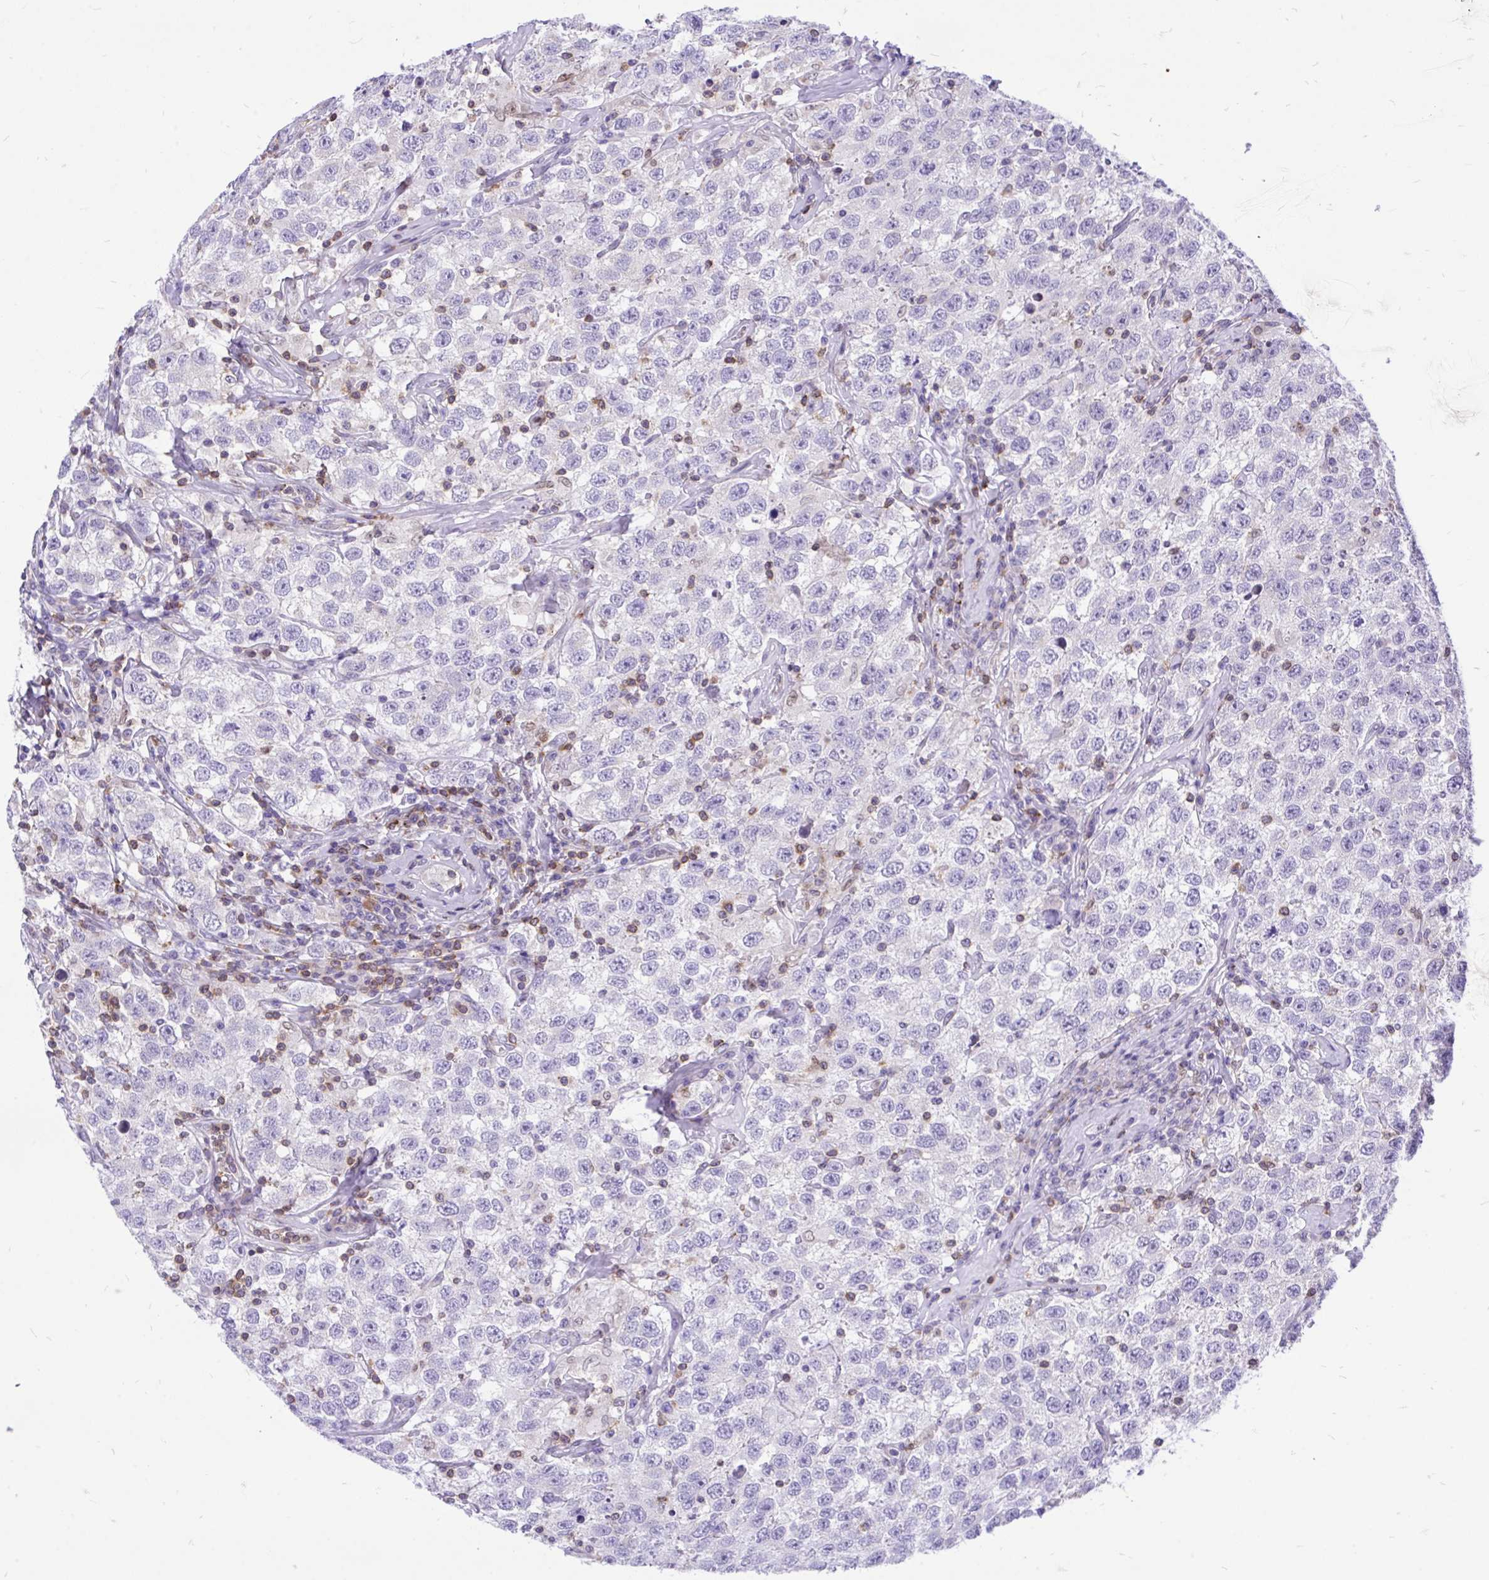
{"staining": {"intensity": "negative", "quantity": "none", "location": "none"}, "tissue": "testis cancer", "cell_type": "Tumor cells", "image_type": "cancer", "snomed": [{"axis": "morphology", "description": "Seminoma, NOS"}, {"axis": "topography", "description": "Testis"}], "caption": "Immunohistochemistry photomicrograph of neoplastic tissue: testis seminoma stained with DAB (3,3'-diaminobenzidine) demonstrates no significant protein positivity in tumor cells.", "gene": "CXCL8", "patient": {"sex": "male", "age": 41}}